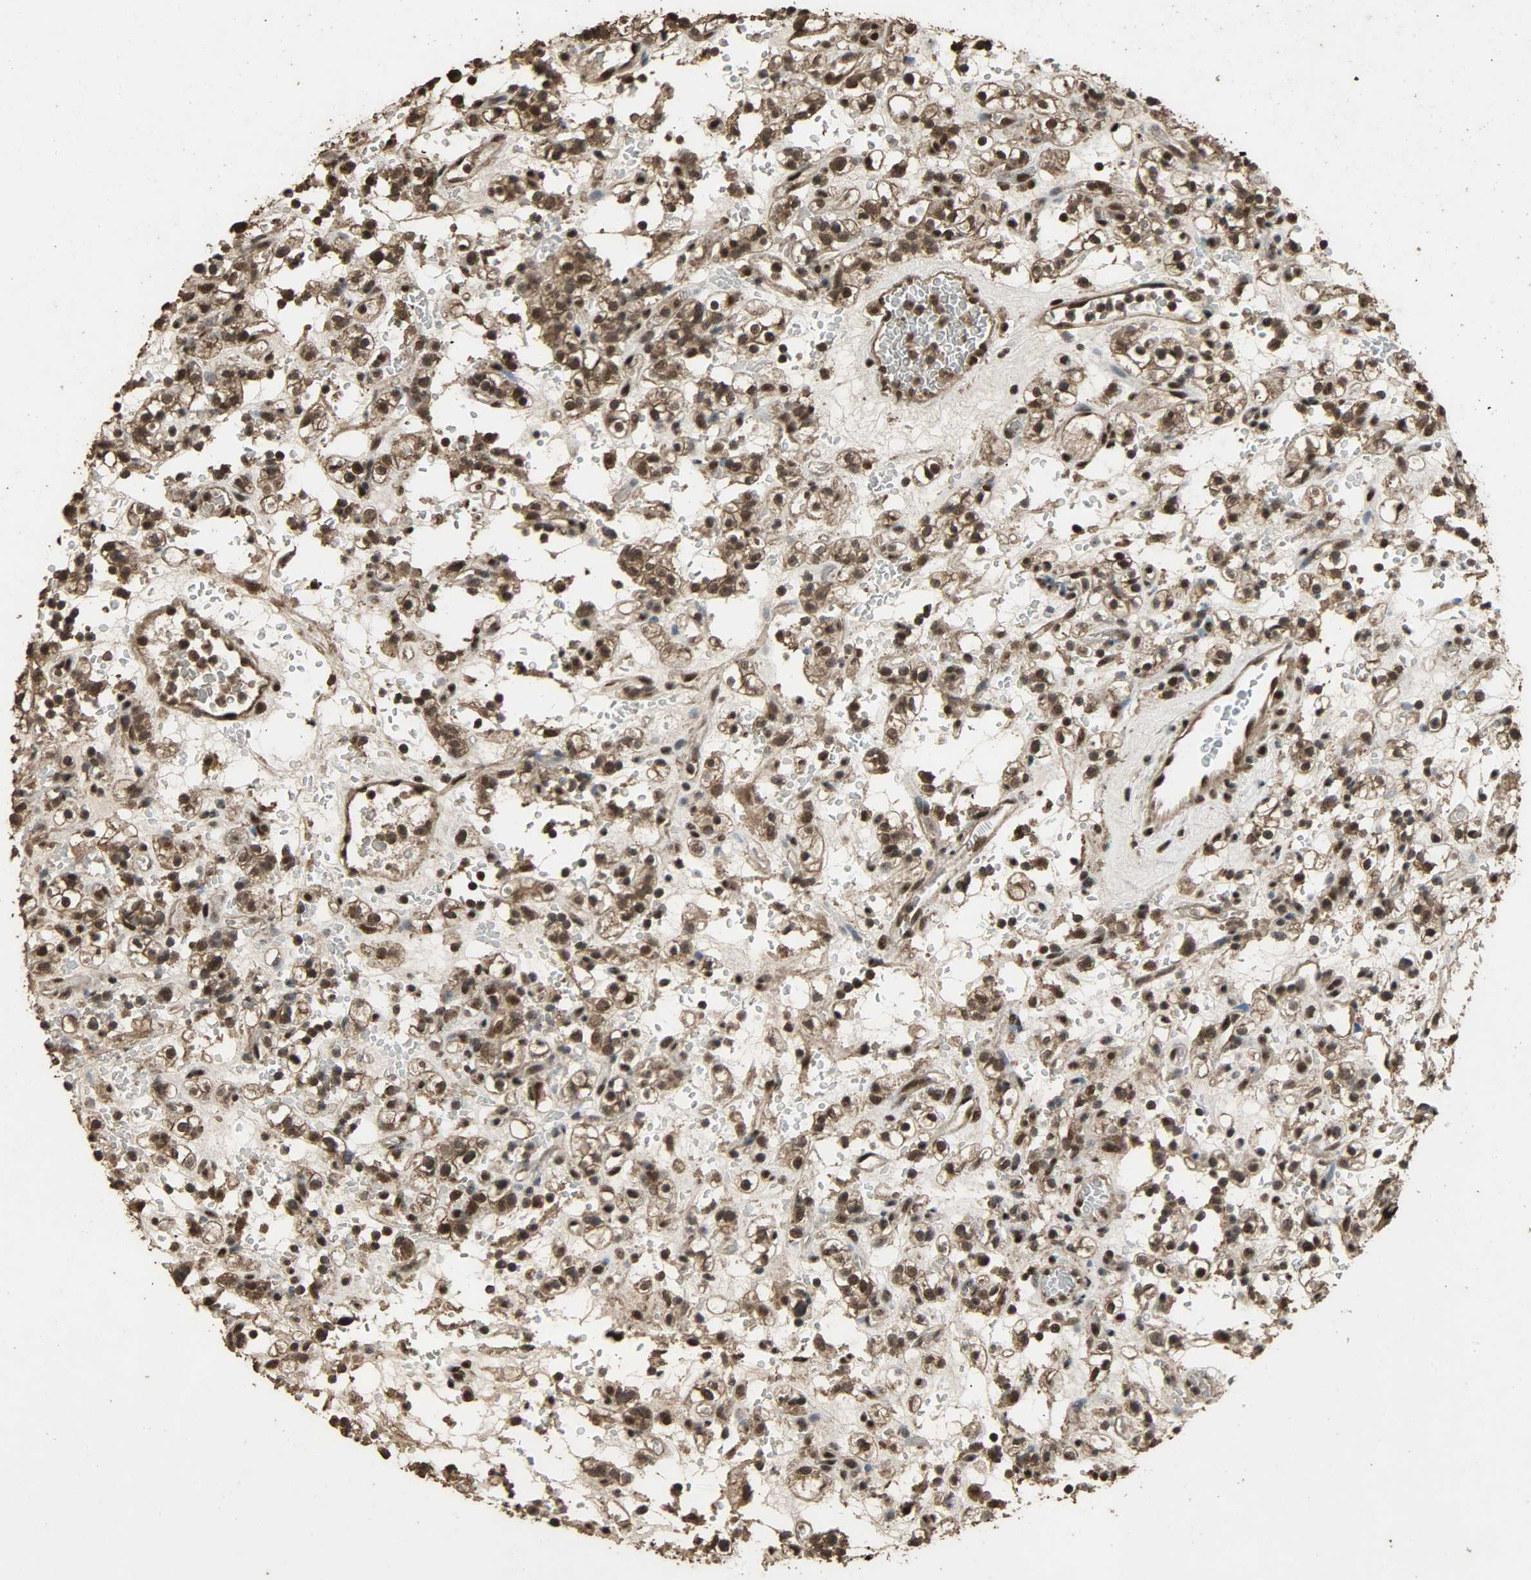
{"staining": {"intensity": "strong", "quantity": ">75%", "location": "cytoplasmic/membranous,nuclear"}, "tissue": "renal cancer", "cell_type": "Tumor cells", "image_type": "cancer", "snomed": [{"axis": "morphology", "description": "Normal tissue, NOS"}, {"axis": "morphology", "description": "Adenocarcinoma, NOS"}, {"axis": "topography", "description": "Kidney"}], "caption": "Brown immunohistochemical staining in human renal cancer shows strong cytoplasmic/membranous and nuclear expression in approximately >75% of tumor cells.", "gene": "CCNT2", "patient": {"sex": "female", "age": 72}}